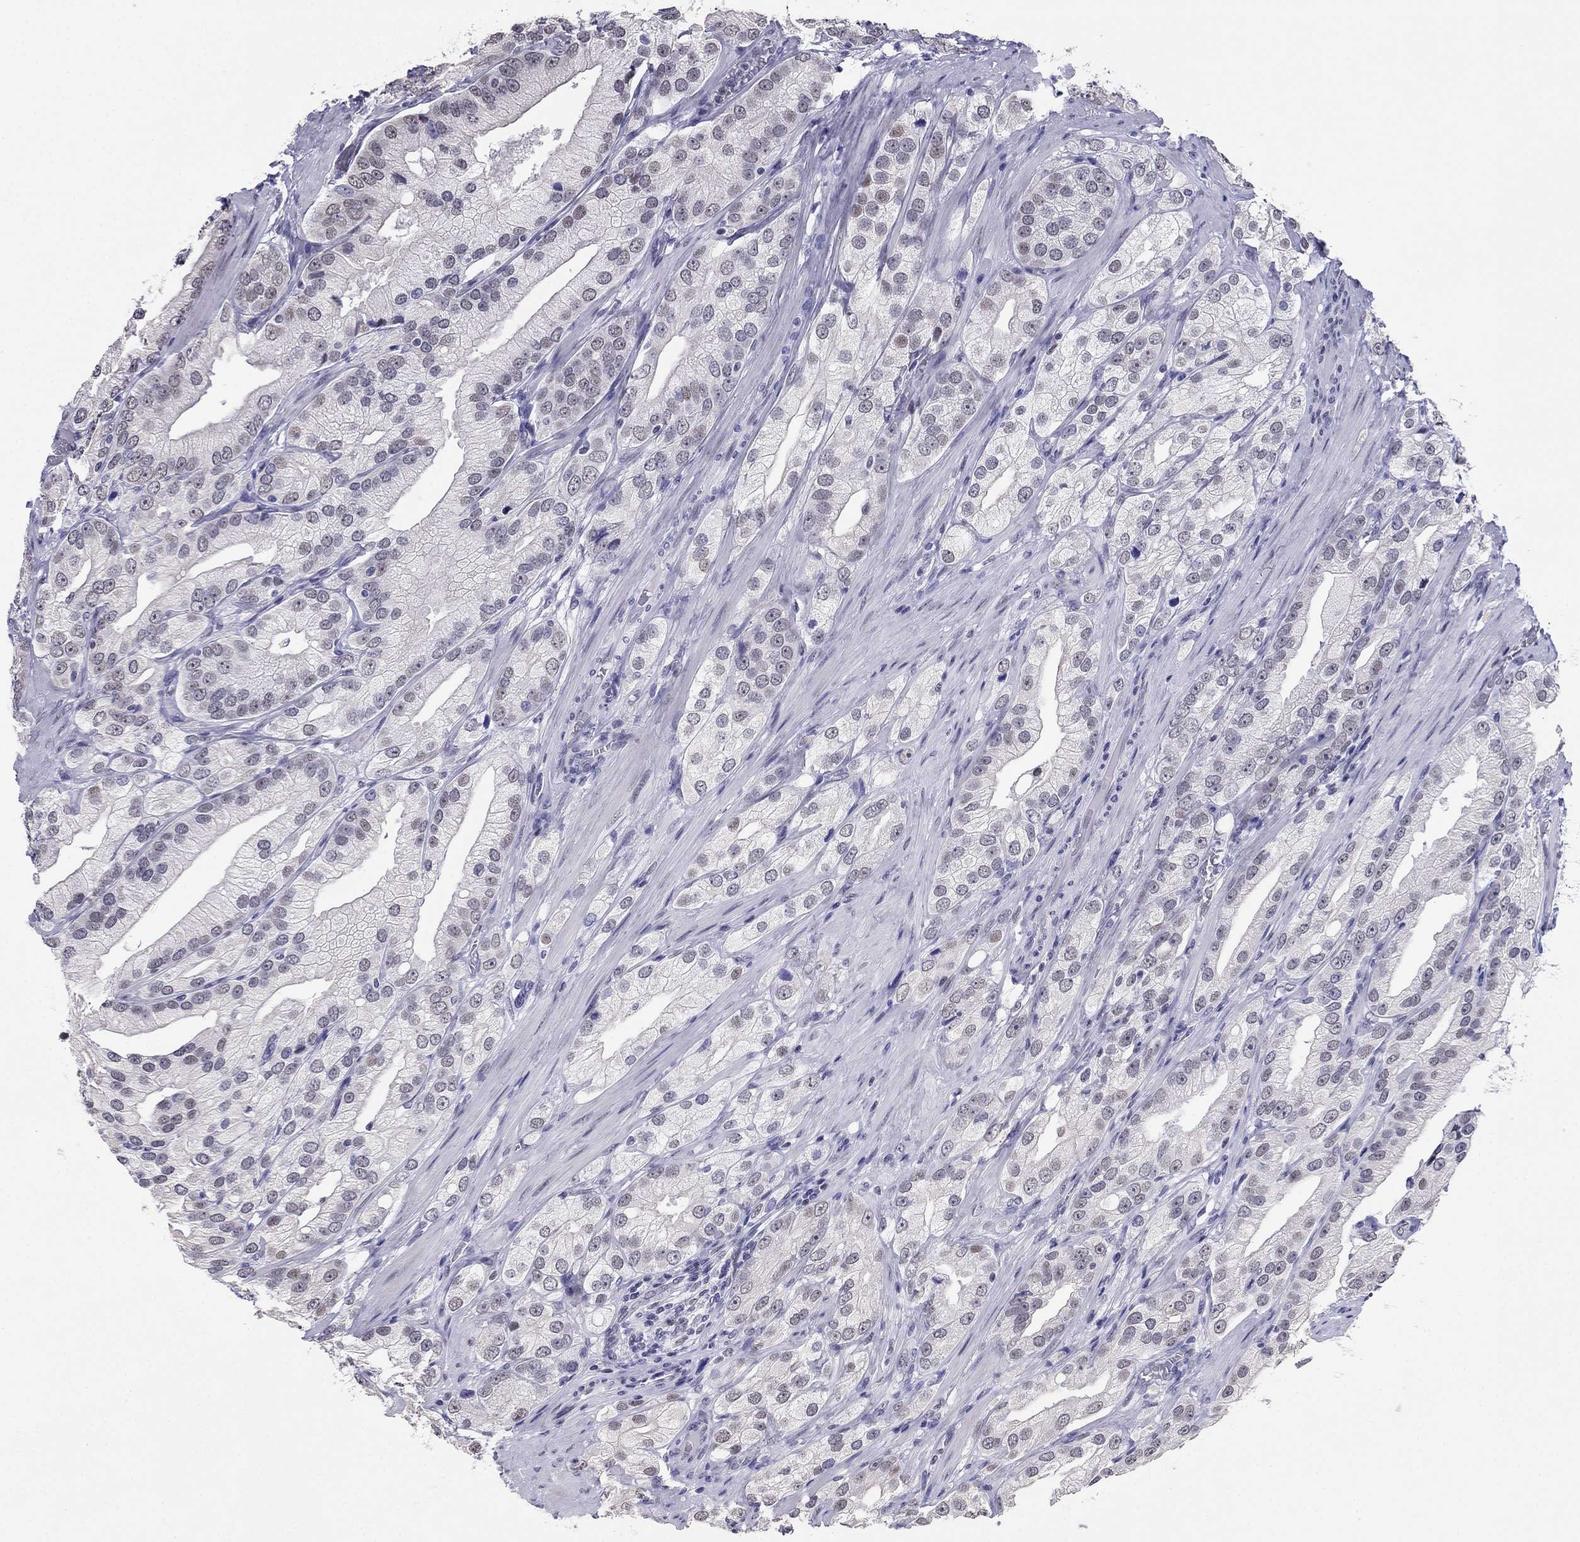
{"staining": {"intensity": "weak", "quantity": "<25%", "location": "nuclear"}, "tissue": "prostate cancer", "cell_type": "Tumor cells", "image_type": "cancer", "snomed": [{"axis": "morphology", "description": "Adenocarcinoma, High grade"}, {"axis": "topography", "description": "Prostate and seminal vesicle, NOS"}], "caption": "Immunohistochemical staining of prostate cancer (adenocarcinoma (high-grade)) displays no significant staining in tumor cells.", "gene": "PPM1G", "patient": {"sex": "male", "age": 62}}